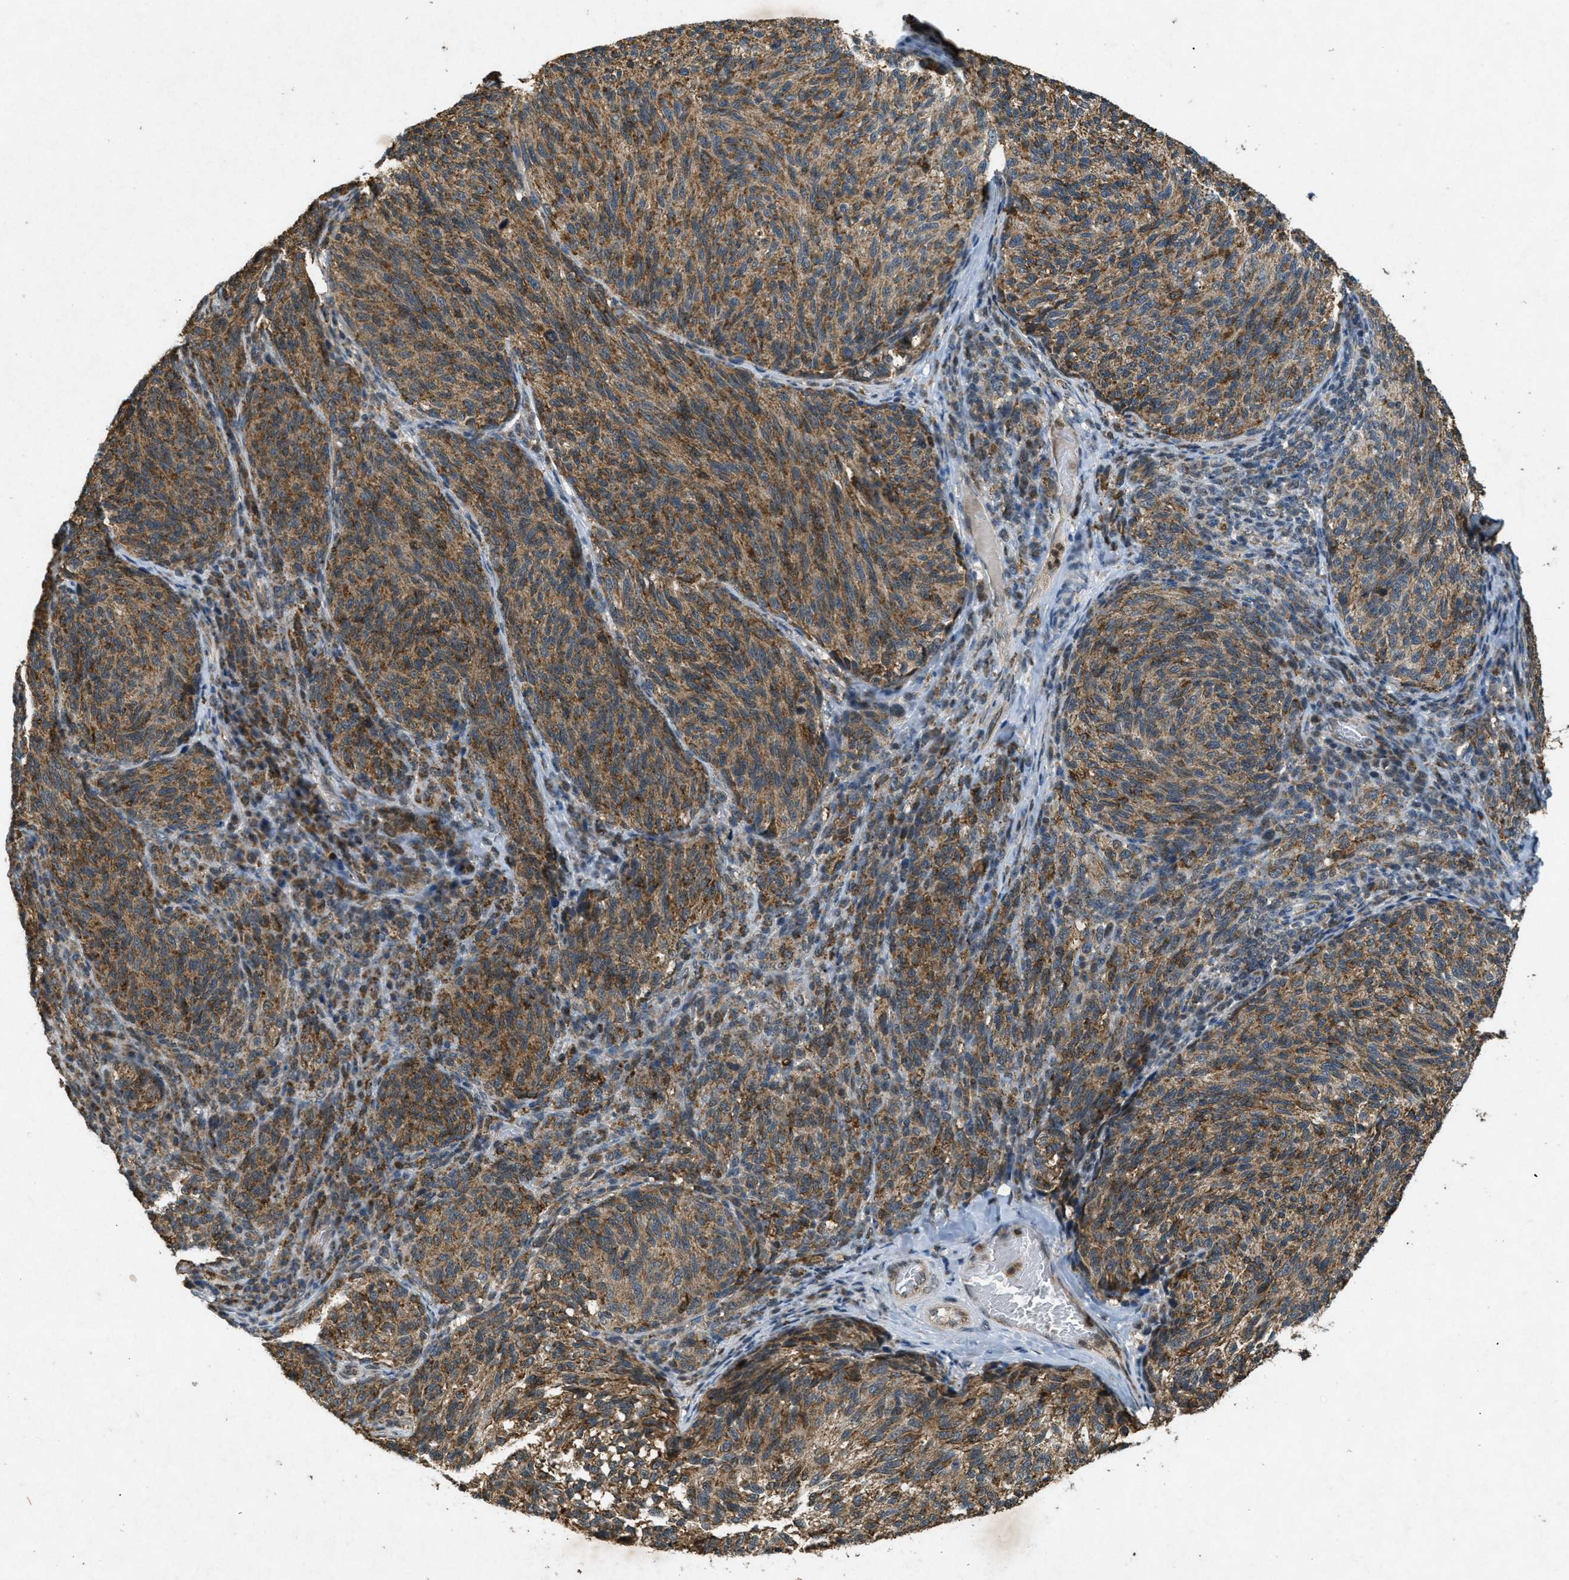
{"staining": {"intensity": "moderate", "quantity": ">75%", "location": "cytoplasmic/membranous"}, "tissue": "melanoma", "cell_type": "Tumor cells", "image_type": "cancer", "snomed": [{"axis": "morphology", "description": "Malignant melanoma, NOS"}, {"axis": "topography", "description": "Skin"}], "caption": "Melanoma stained with IHC displays moderate cytoplasmic/membranous positivity in about >75% of tumor cells.", "gene": "PPP1R15A", "patient": {"sex": "female", "age": 73}}